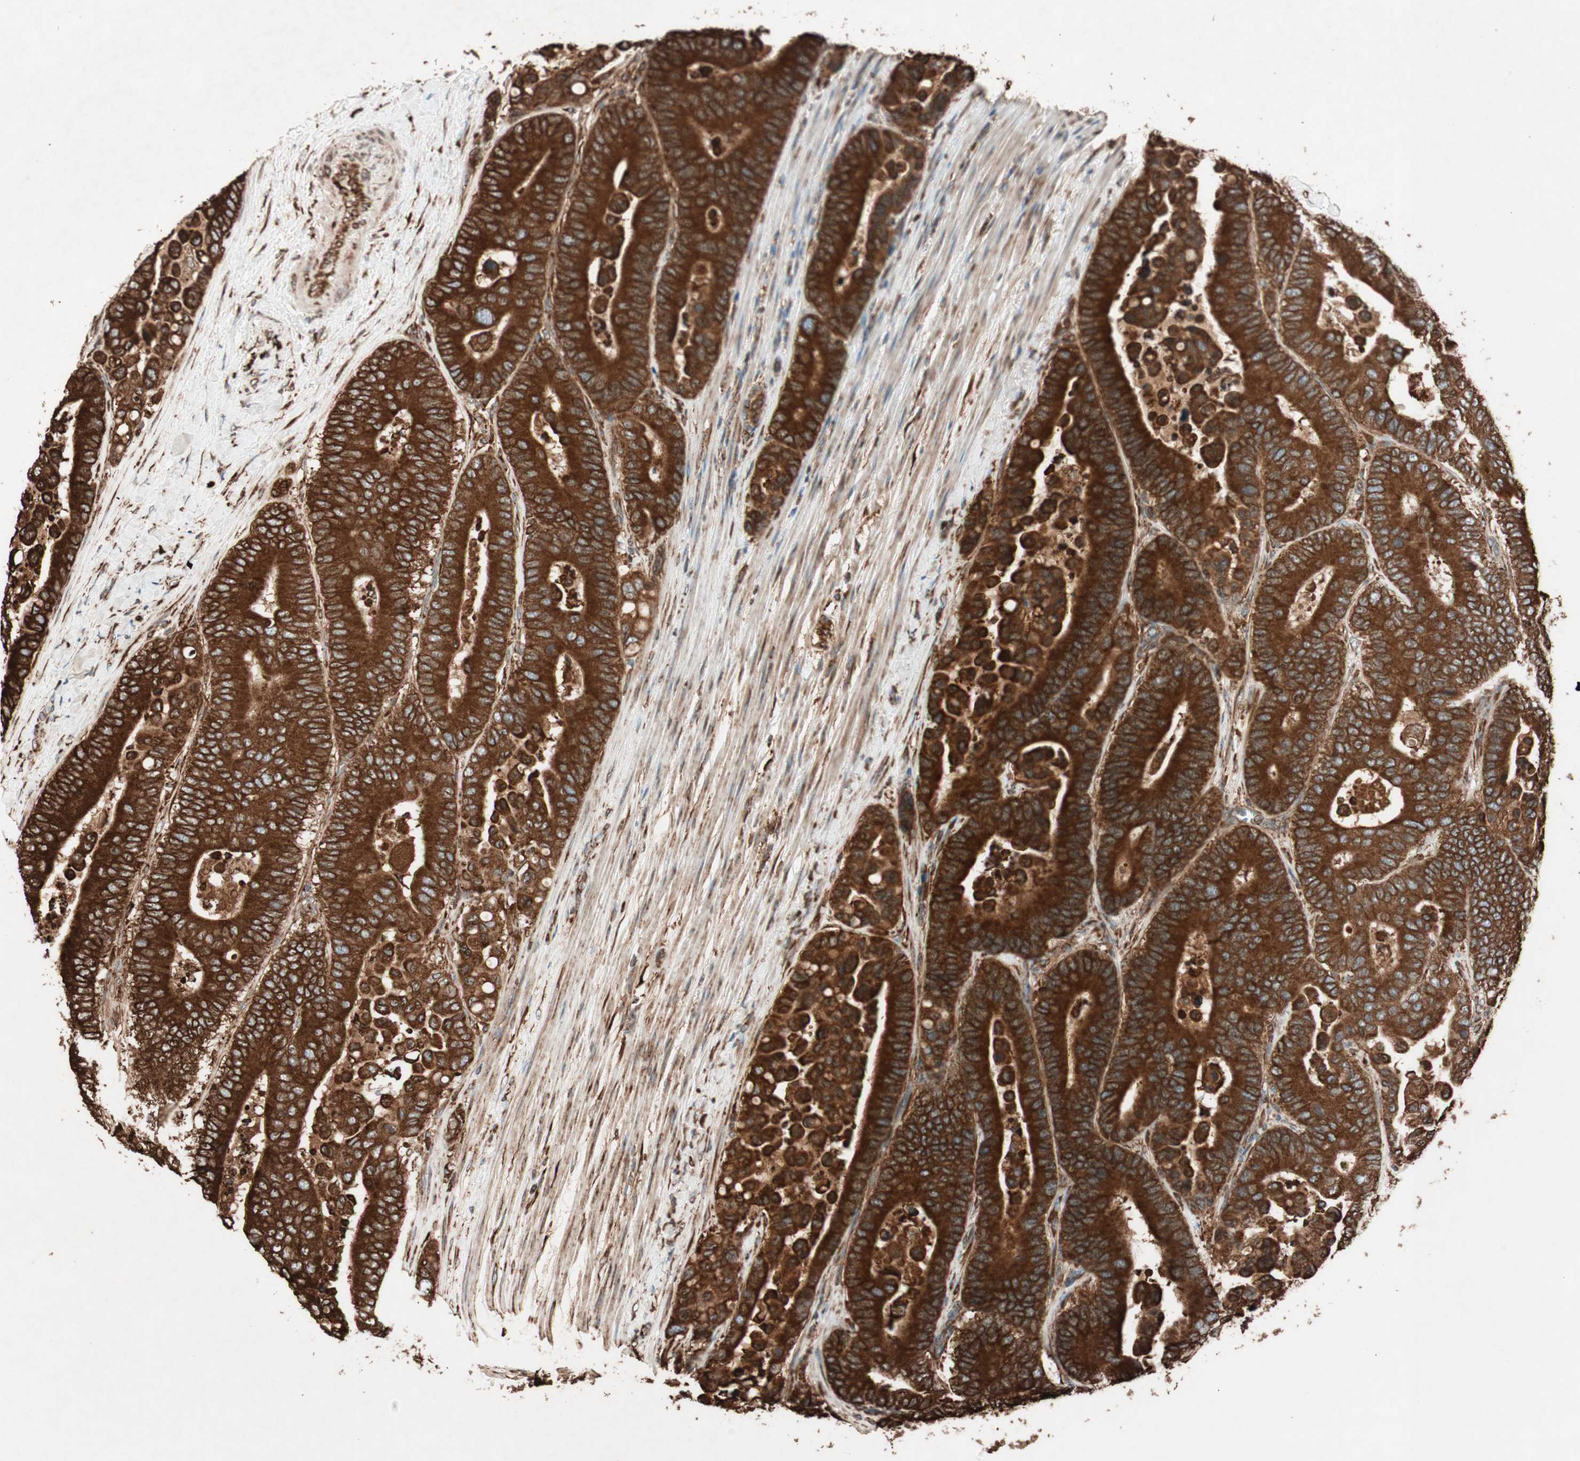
{"staining": {"intensity": "strong", "quantity": ">75%", "location": "cytoplasmic/membranous"}, "tissue": "colorectal cancer", "cell_type": "Tumor cells", "image_type": "cancer", "snomed": [{"axis": "morphology", "description": "Normal tissue, NOS"}, {"axis": "morphology", "description": "Adenocarcinoma, NOS"}, {"axis": "topography", "description": "Colon"}], "caption": "Protein analysis of colorectal adenocarcinoma tissue shows strong cytoplasmic/membranous staining in approximately >75% of tumor cells.", "gene": "VEGFA", "patient": {"sex": "male", "age": 82}}